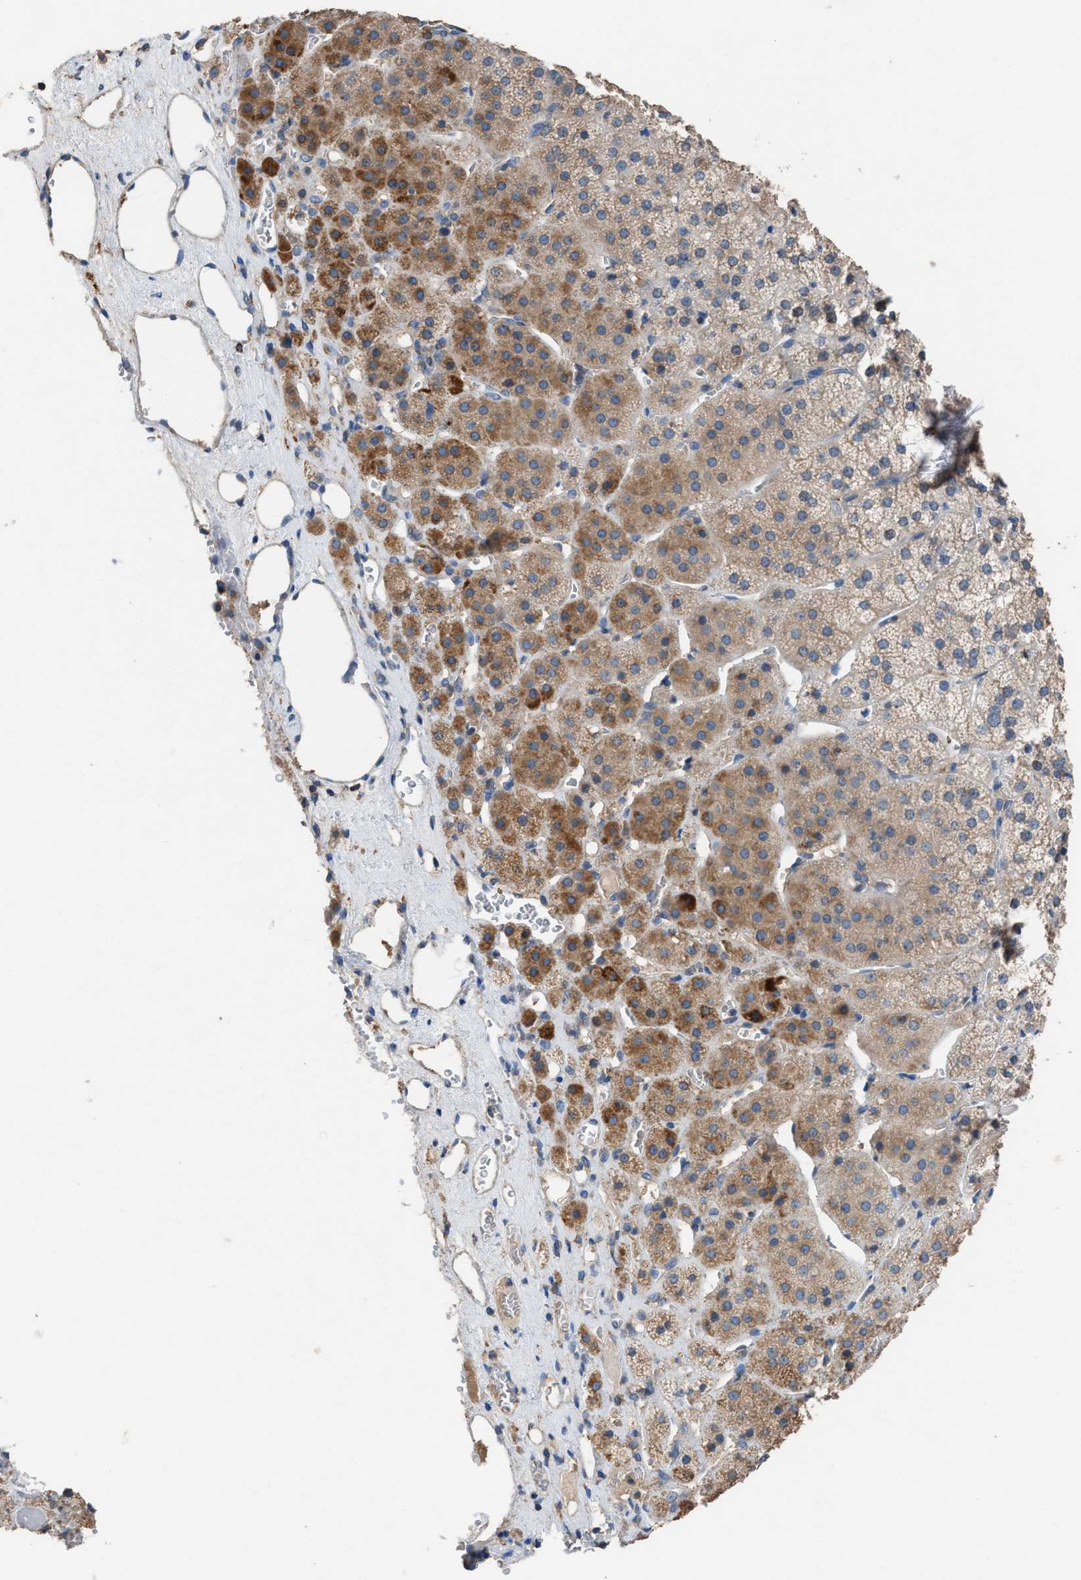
{"staining": {"intensity": "moderate", "quantity": ">75%", "location": "cytoplasmic/membranous"}, "tissue": "adrenal gland", "cell_type": "Glandular cells", "image_type": "normal", "snomed": [{"axis": "morphology", "description": "Normal tissue, NOS"}, {"axis": "topography", "description": "Adrenal gland"}], "caption": "This image demonstrates IHC staining of unremarkable human adrenal gland, with medium moderate cytoplasmic/membranous expression in approximately >75% of glandular cells.", "gene": "TPK1", "patient": {"sex": "female", "age": 44}}